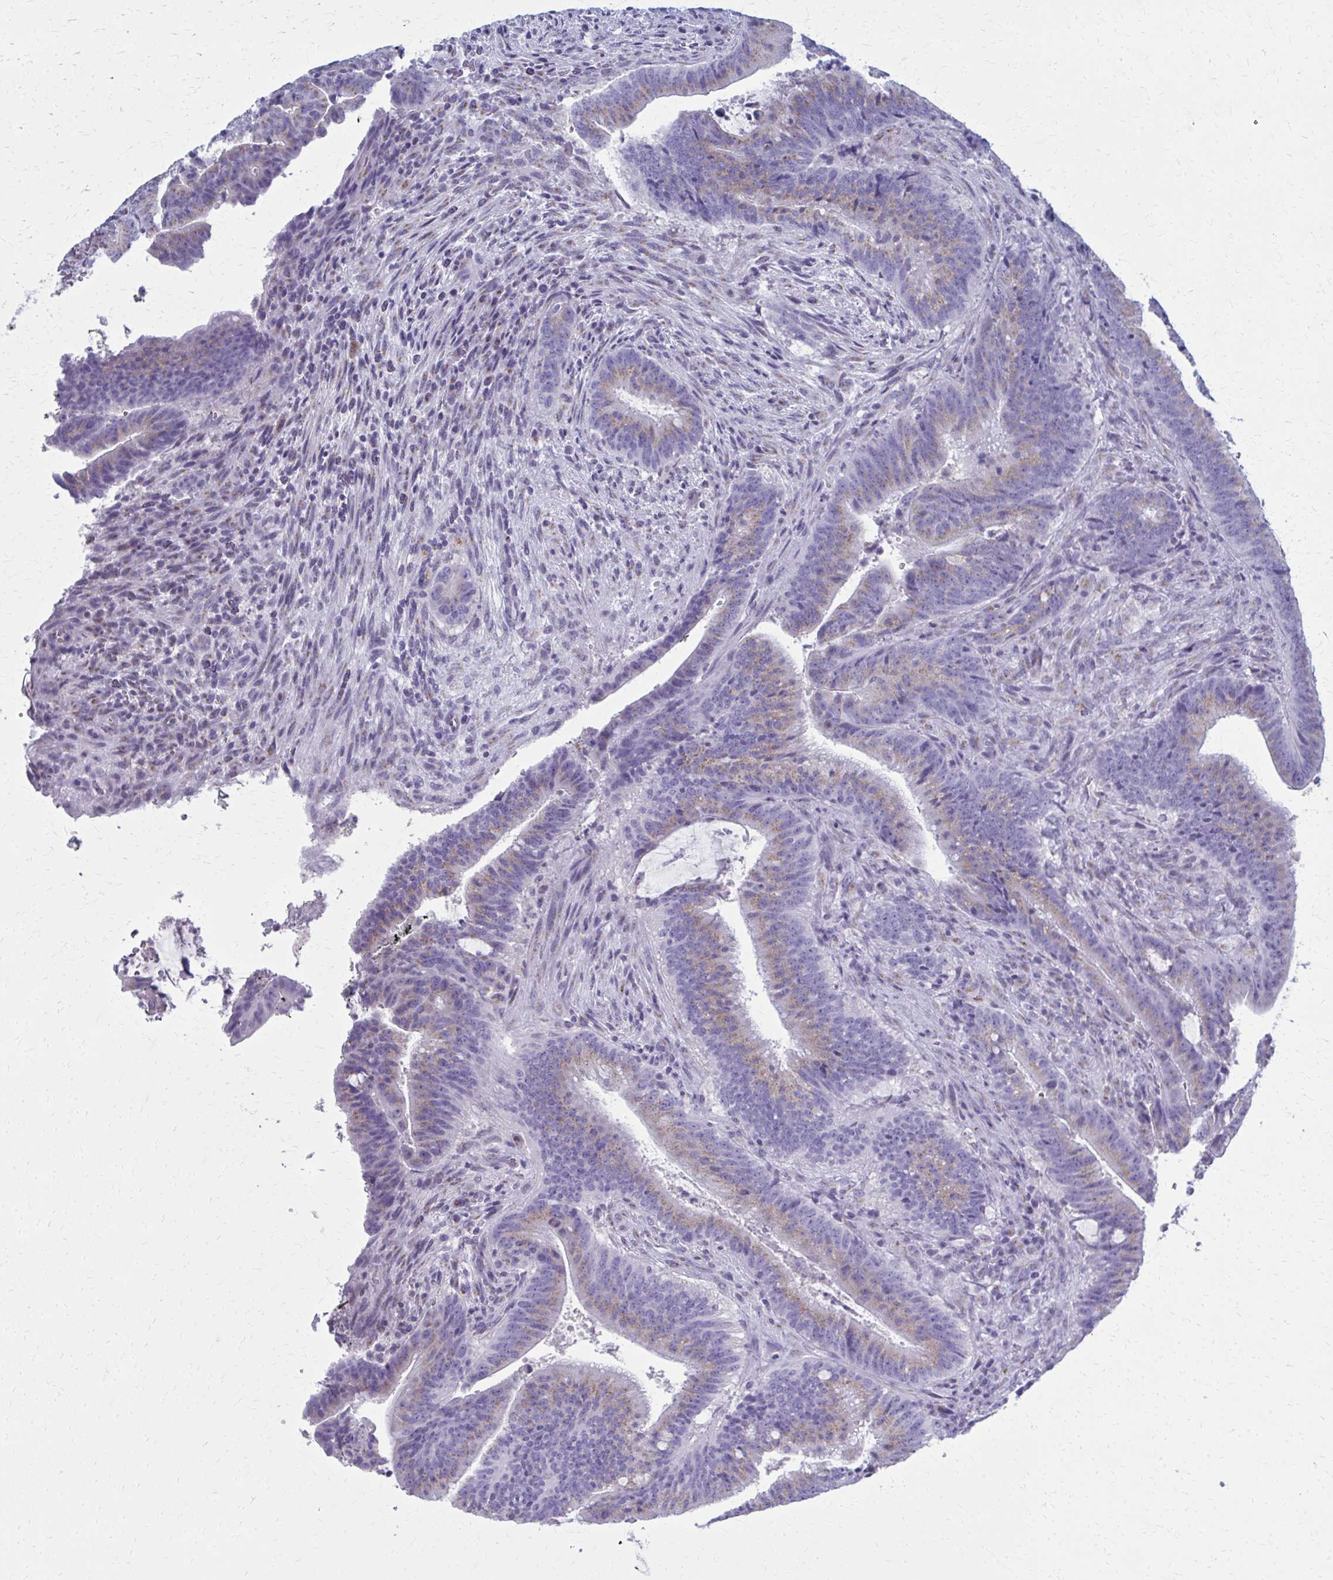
{"staining": {"intensity": "weak", "quantity": "25%-75%", "location": "cytoplasmic/membranous"}, "tissue": "colorectal cancer", "cell_type": "Tumor cells", "image_type": "cancer", "snomed": [{"axis": "morphology", "description": "Adenocarcinoma, NOS"}, {"axis": "topography", "description": "Colon"}], "caption": "Immunohistochemistry (DAB) staining of adenocarcinoma (colorectal) exhibits weak cytoplasmic/membranous protein staining in about 25%-75% of tumor cells. (IHC, brightfield microscopy, high magnification).", "gene": "SCLY", "patient": {"sex": "female", "age": 43}}